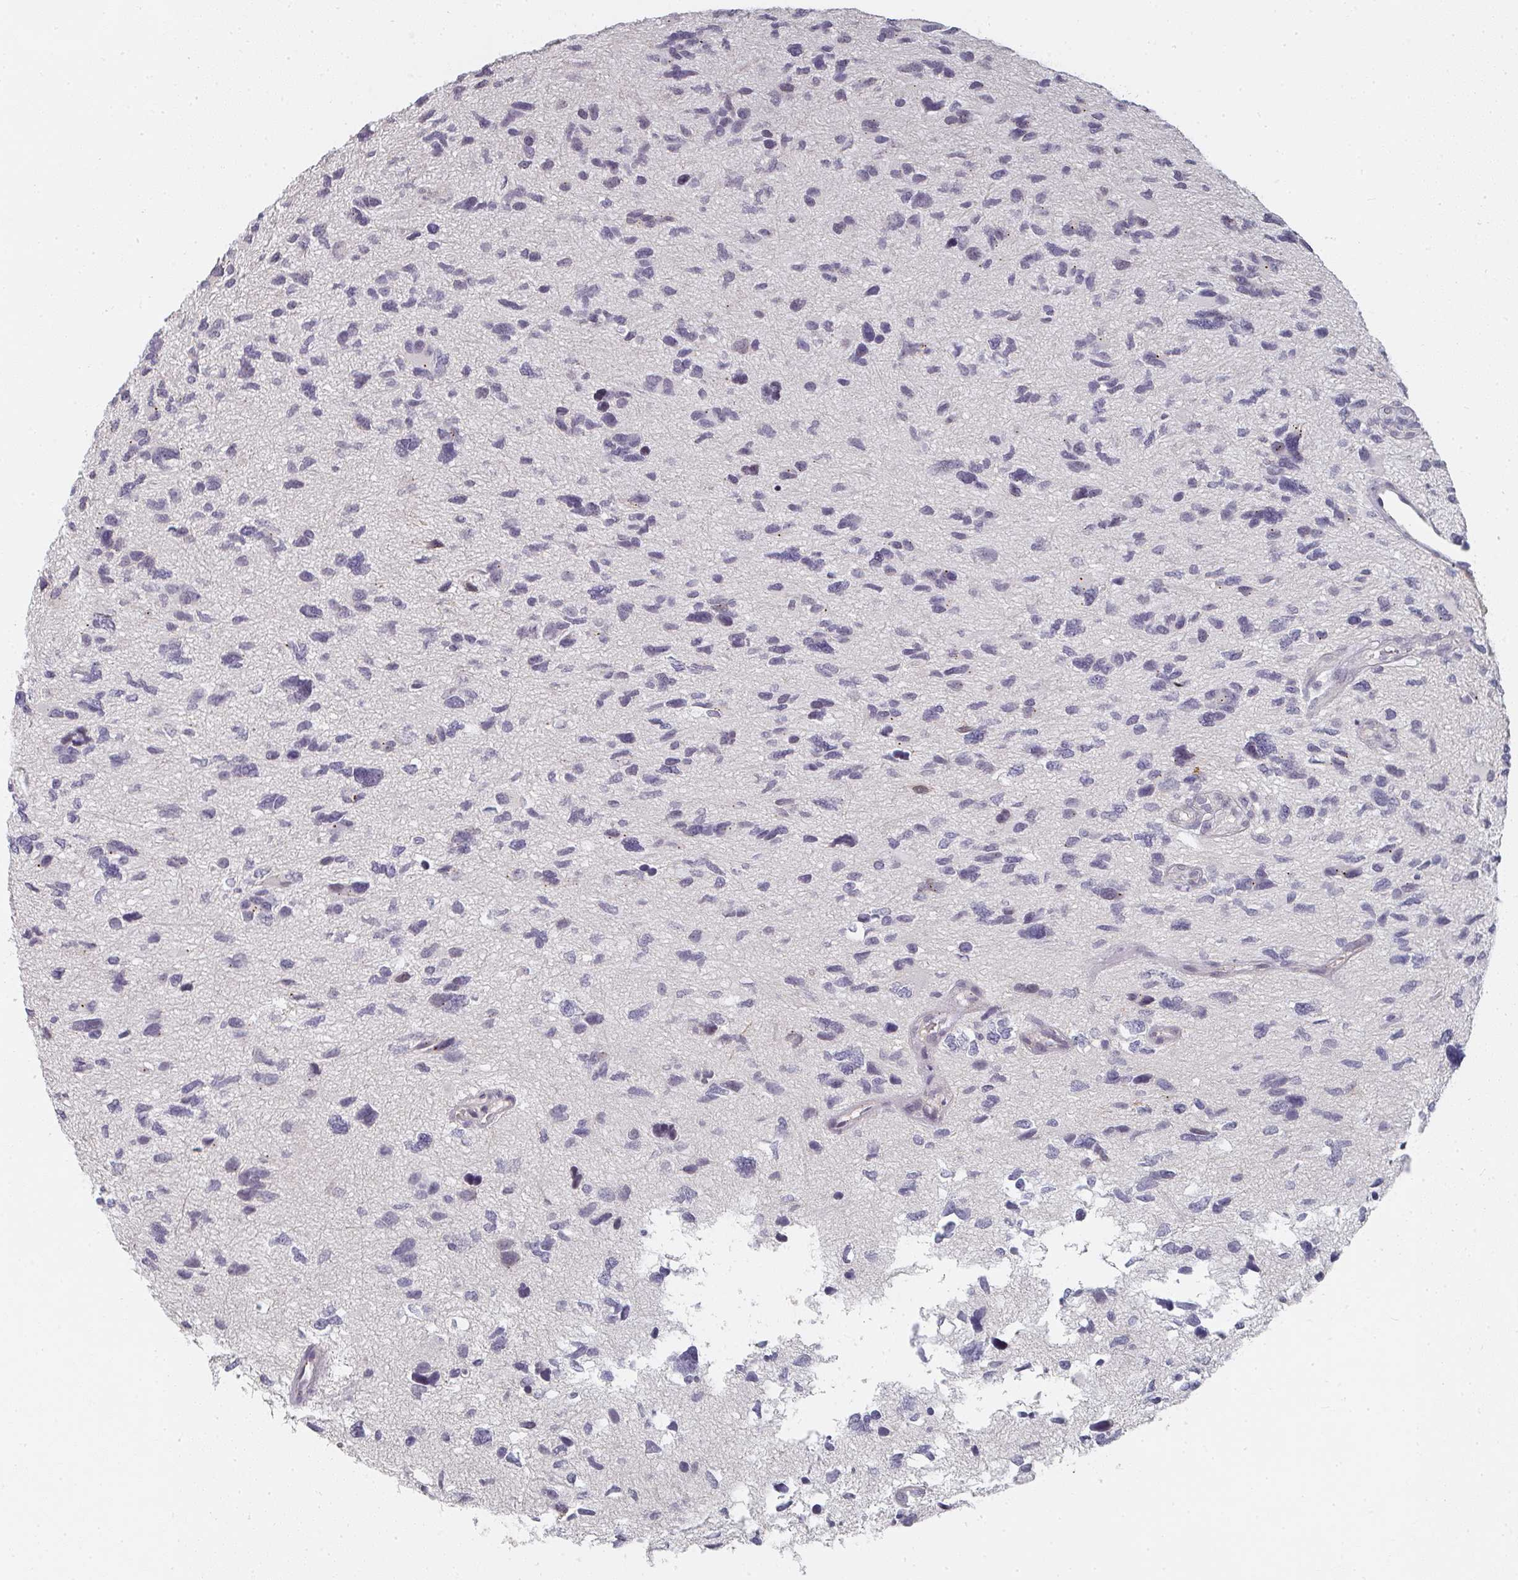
{"staining": {"intensity": "negative", "quantity": "none", "location": "none"}, "tissue": "glioma", "cell_type": "Tumor cells", "image_type": "cancer", "snomed": [{"axis": "morphology", "description": "Glioma, malignant, High grade"}, {"axis": "topography", "description": "Brain"}], "caption": "A histopathology image of glioma stained for a protein demonstrates no brown staining in tumor cells.", "gene": "SHISA2", "patient": {"sex": "female", "age": 11}}